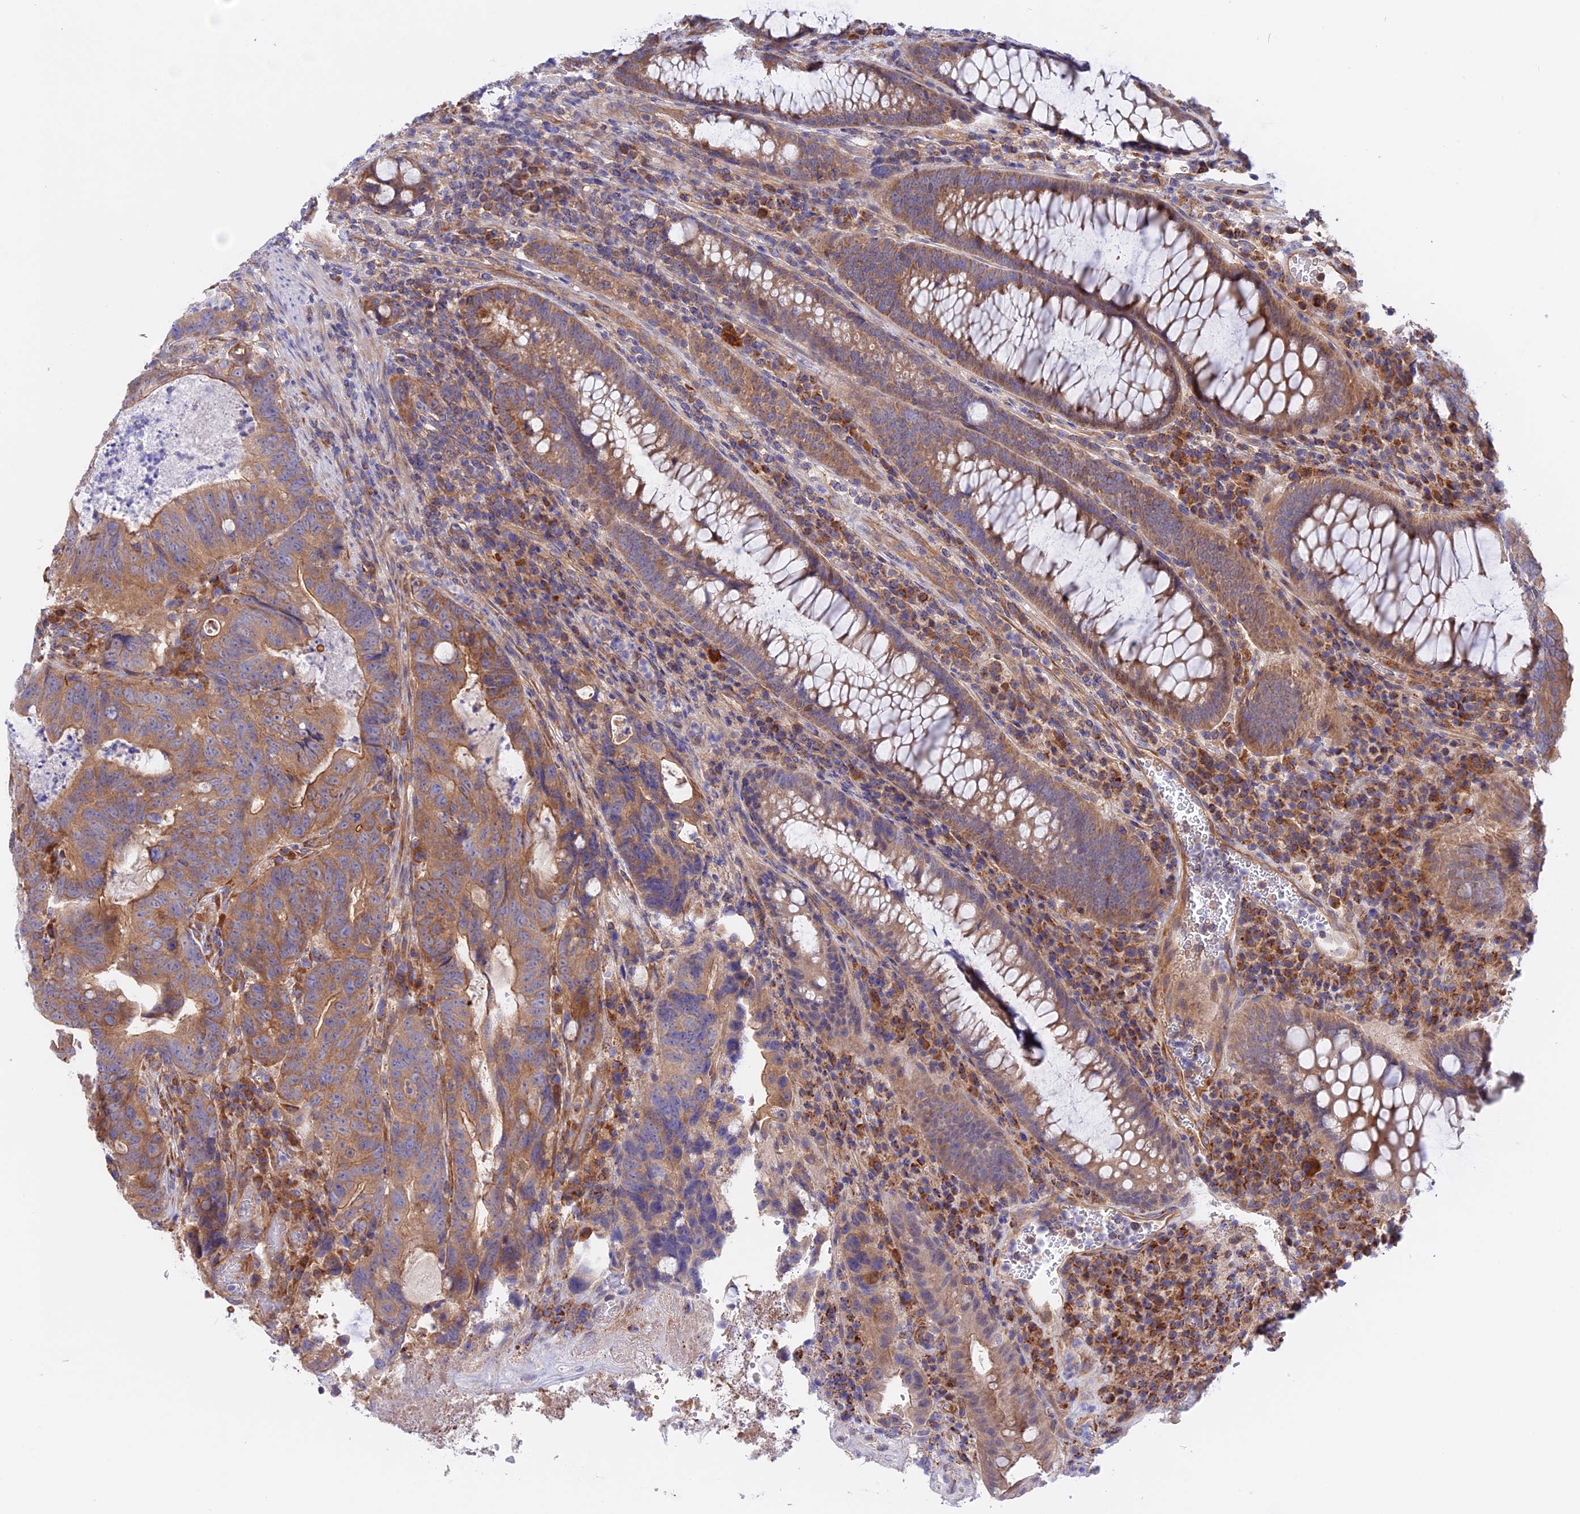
{"staining": {"intensity": "moderate", "quantity": ">75%", "location": "cytoplasmic/membranous"}, "tissue": "colorectal cancer", "cell_type": "Tumor cells", "image_type": "cancer", "snomed": [{"axis": "morphology", "description": "Adenocarcinoma, NOS"}, {"axis": "topography", "description": "Colon"}], "caption": "Adenocarcinoma (colorectal) stained for a protein reveals moderate cytoplasmic/membranous positivity in tumor cells.", "gene": "HYCC1", "patient": {"sex": "female", "age": 82}}